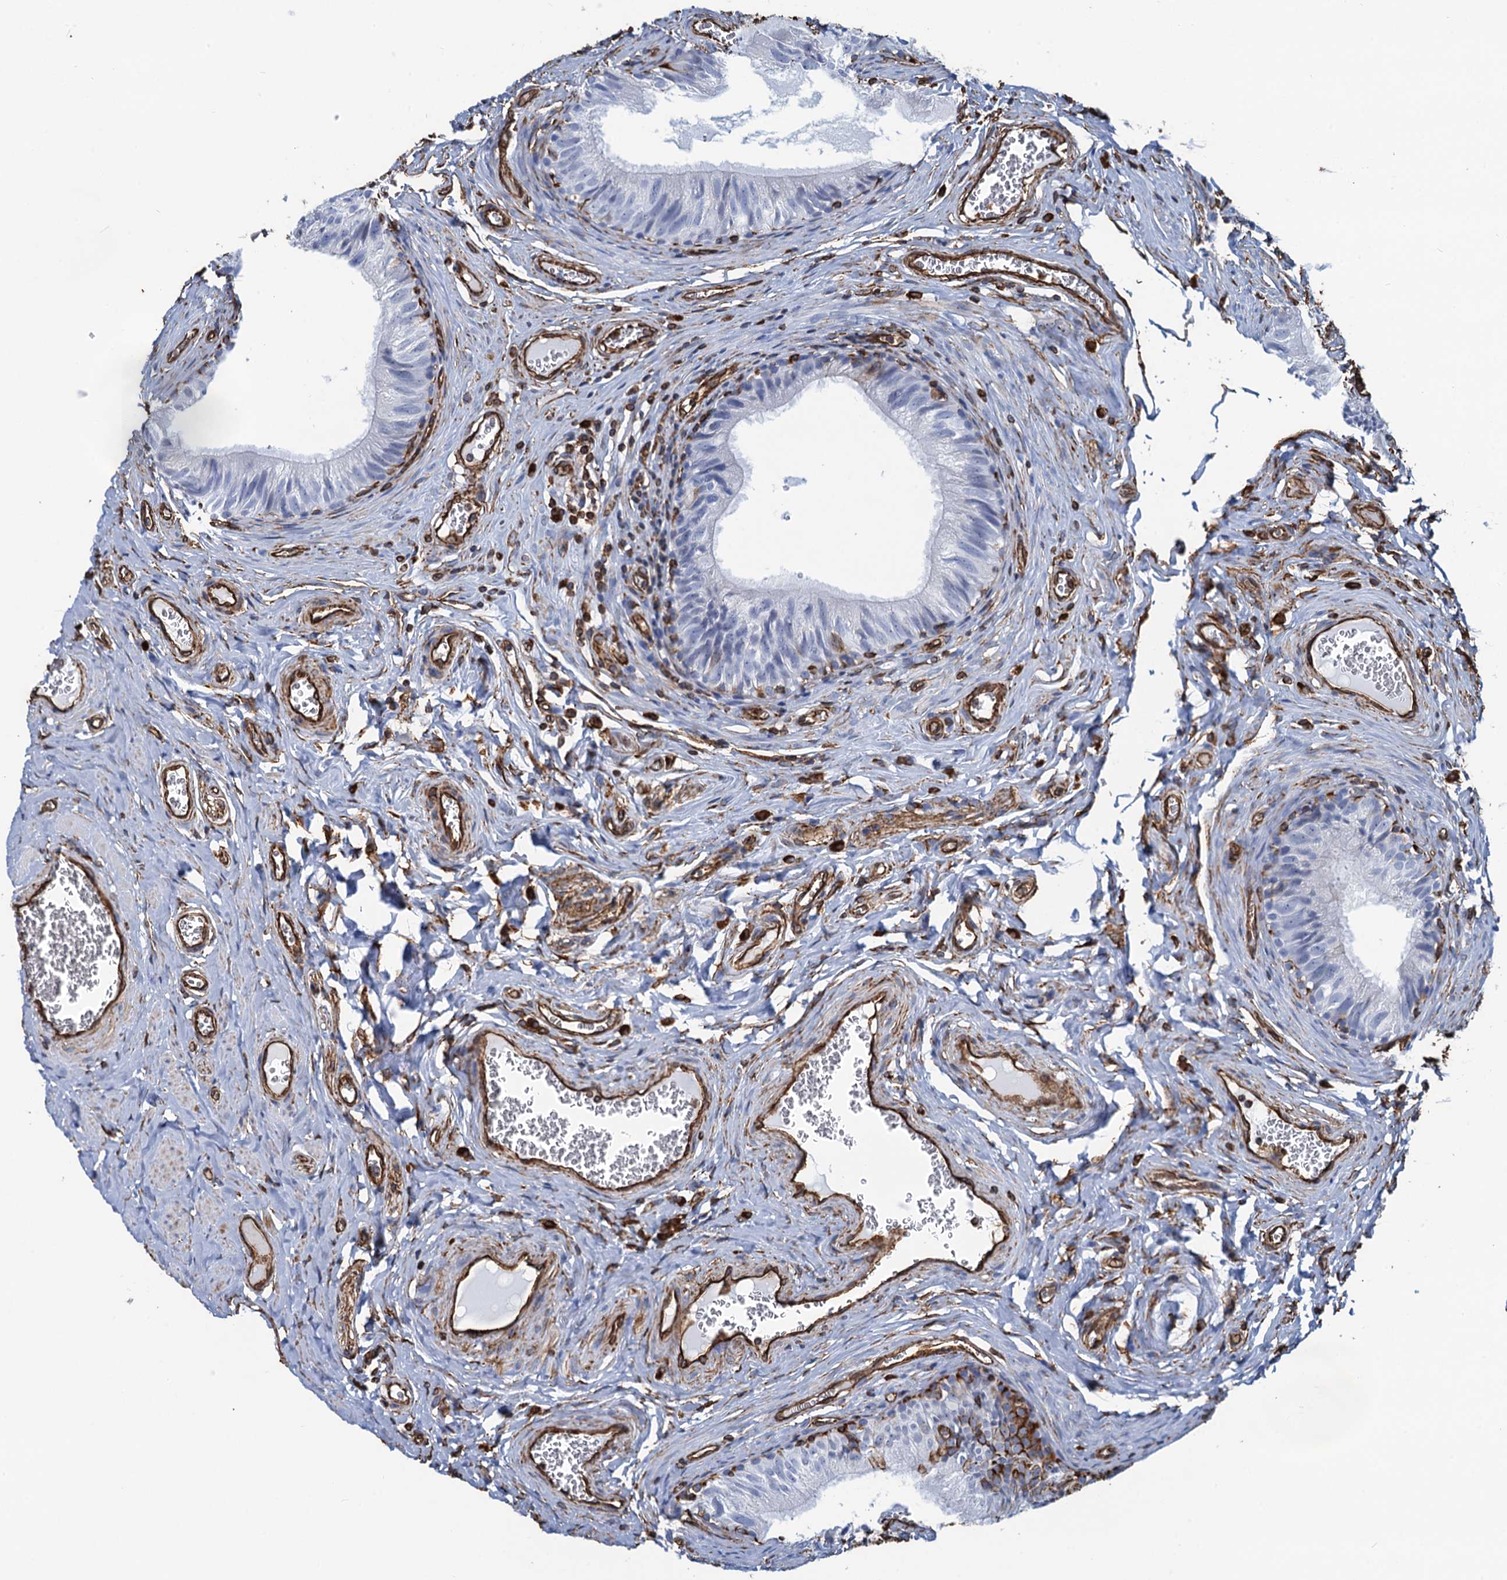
{"staining": {"intensity": "moderate", "quantity": "<25%", "location": "cytoplasmic/membranous"}, "tissue": "epididymis", "cell_type": "Glandular cells", "image_type": "normal", "snomed": [{"axis": "morphology", "description": "Normal tissue, NOS"}, {"axis": "topography", "description": "Epididymis"}], "caption": "DAB (3,3'-diaminobenzidine) immunohistochemical staining of normal epididymis reveals moderate cytoplasmic/membranous protein expression in about <25% of glandular cells. (DAB = brown stain, brightfield microscopy at high magnification).", "gene": "PGM2", "patient": {"sex": "male", "age": 42}}